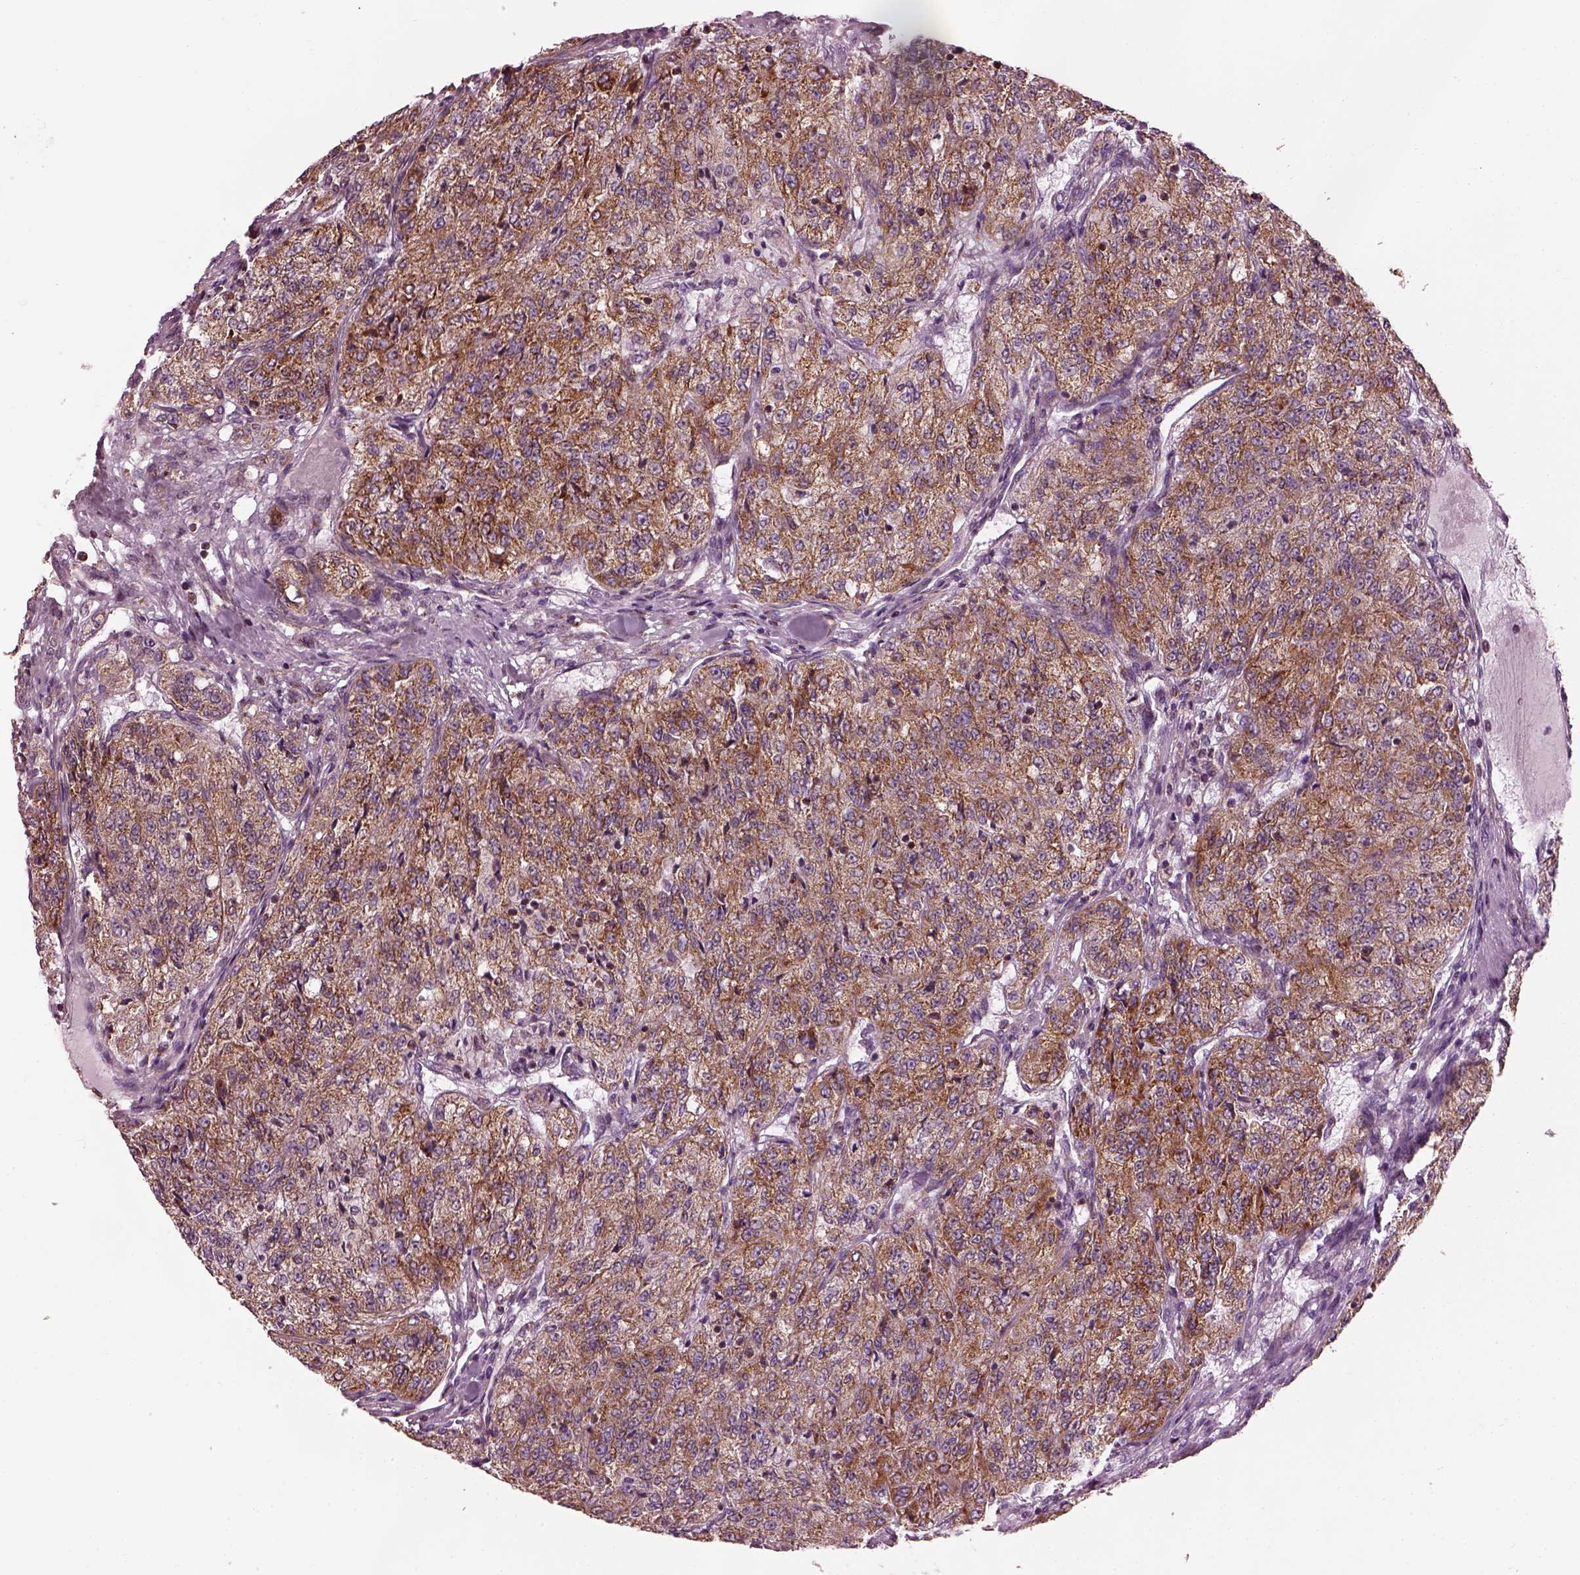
{"staining": {"intensity": "moderate", "quantity": ">75%", "location": "cytoplasmic/membranous"}, "tissue": "renal cancer", "cell_type": "Tumor cells", "image_type": "cancer", "snomed": [{"axis": "morphology", "description": "Adenocarcinoma, NOS"}, {"axis": "topography", "description": "Kidney"}], "caption": "Adenocarcinoma (renal) stained with DAB IHC exhibits medium levels of moderate cytoplasmic/membranous staining in about >75% of tumor cells.", "gene": "ATP5MF", "patient": {"sex": "female", "age": 63}}